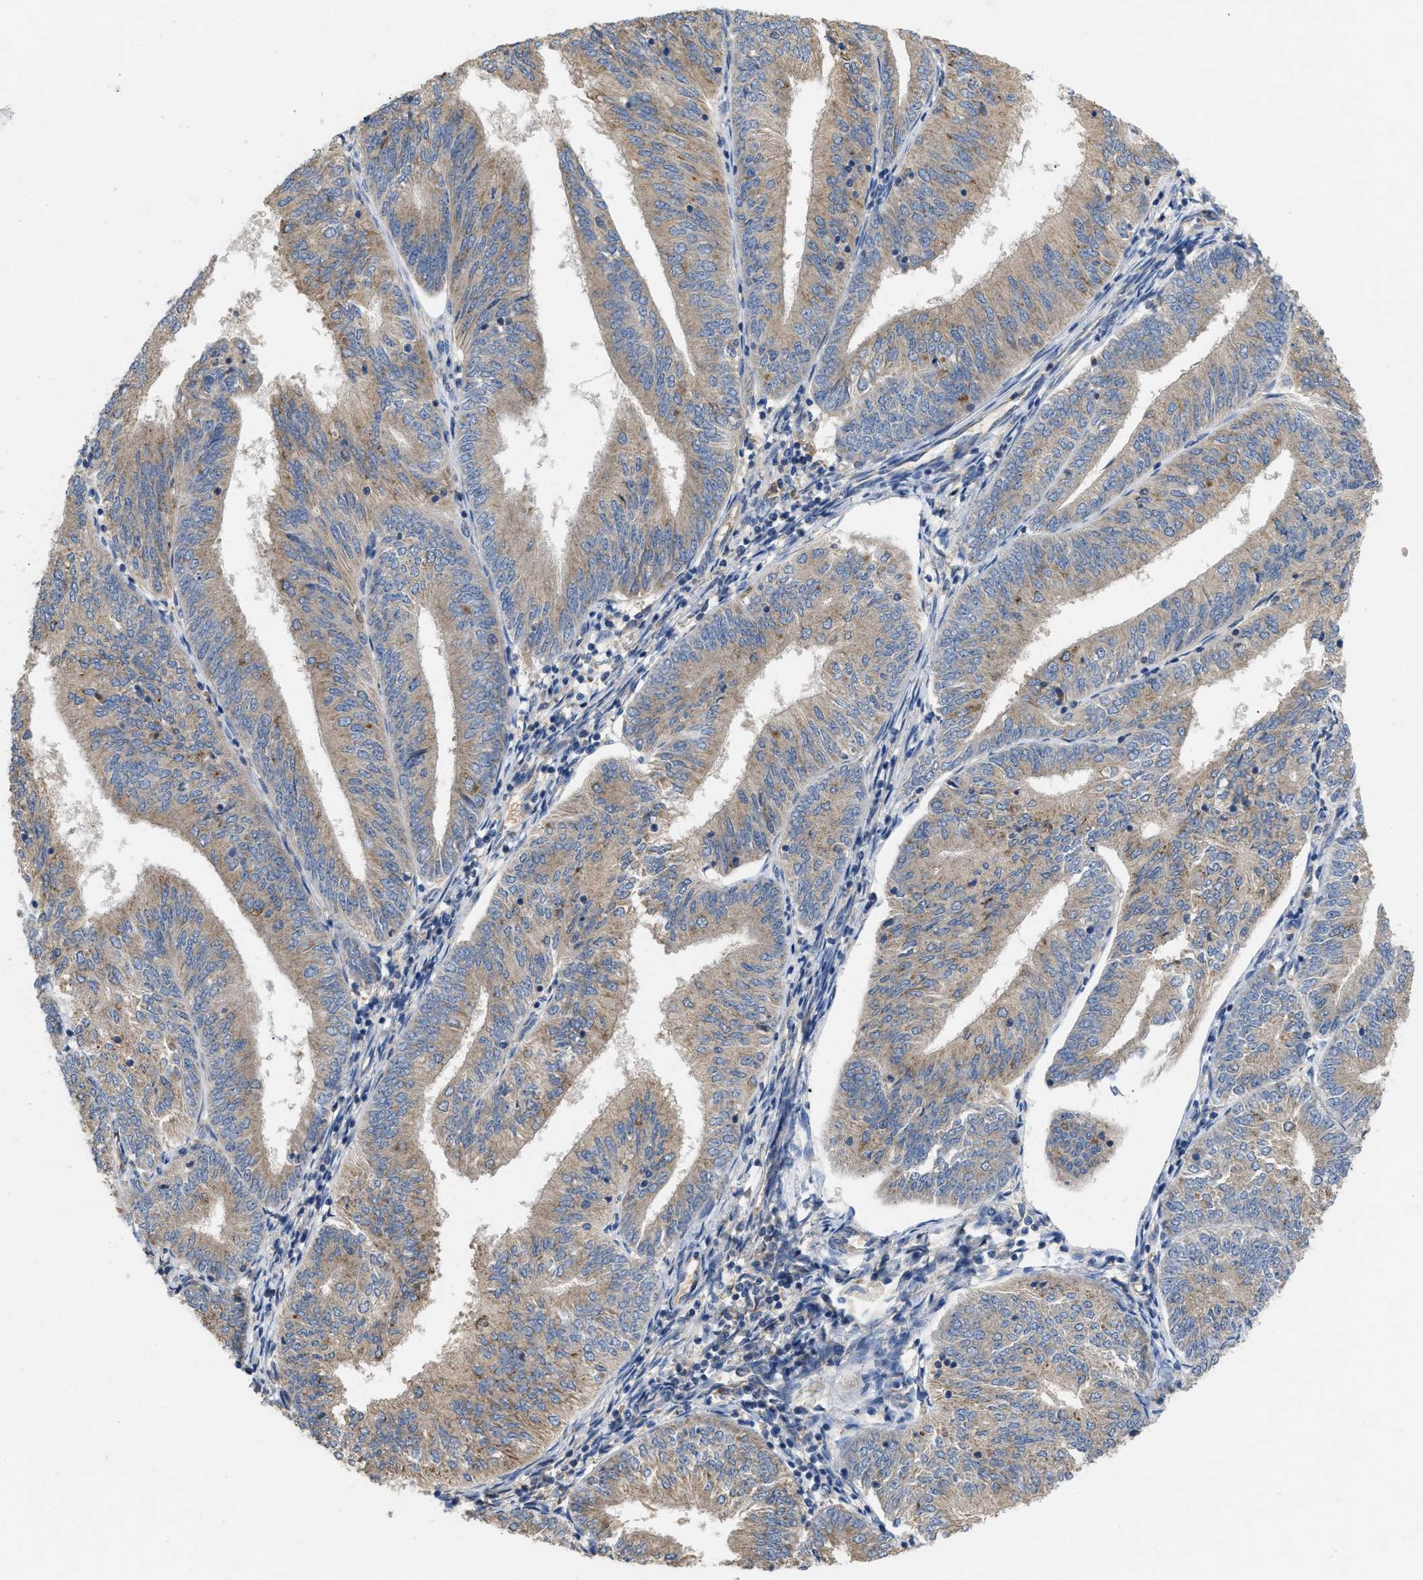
{"staining": {"intensity": "weak", "quantity": ">75%", "location": "cytoplasmic/membranous"}, "tissue": "endometrial cancer", "cell_type": "Tumor cells", "image_type": "cancer", "snomed": [{"axis": "morphology", "description": "Adenocarcinoma, NOS"}, {"axis": "topography", "description": "Endometrium"}], "caption": "A micrograph showing weak cytoplasmic/membranous staining in approximately >75% of tumor cells in endometrial adenocarcinoma, as visualized by brown immunohistochemical staining.", "gene": "RNF216", "patient": {"sex": "female", "age": 58}}